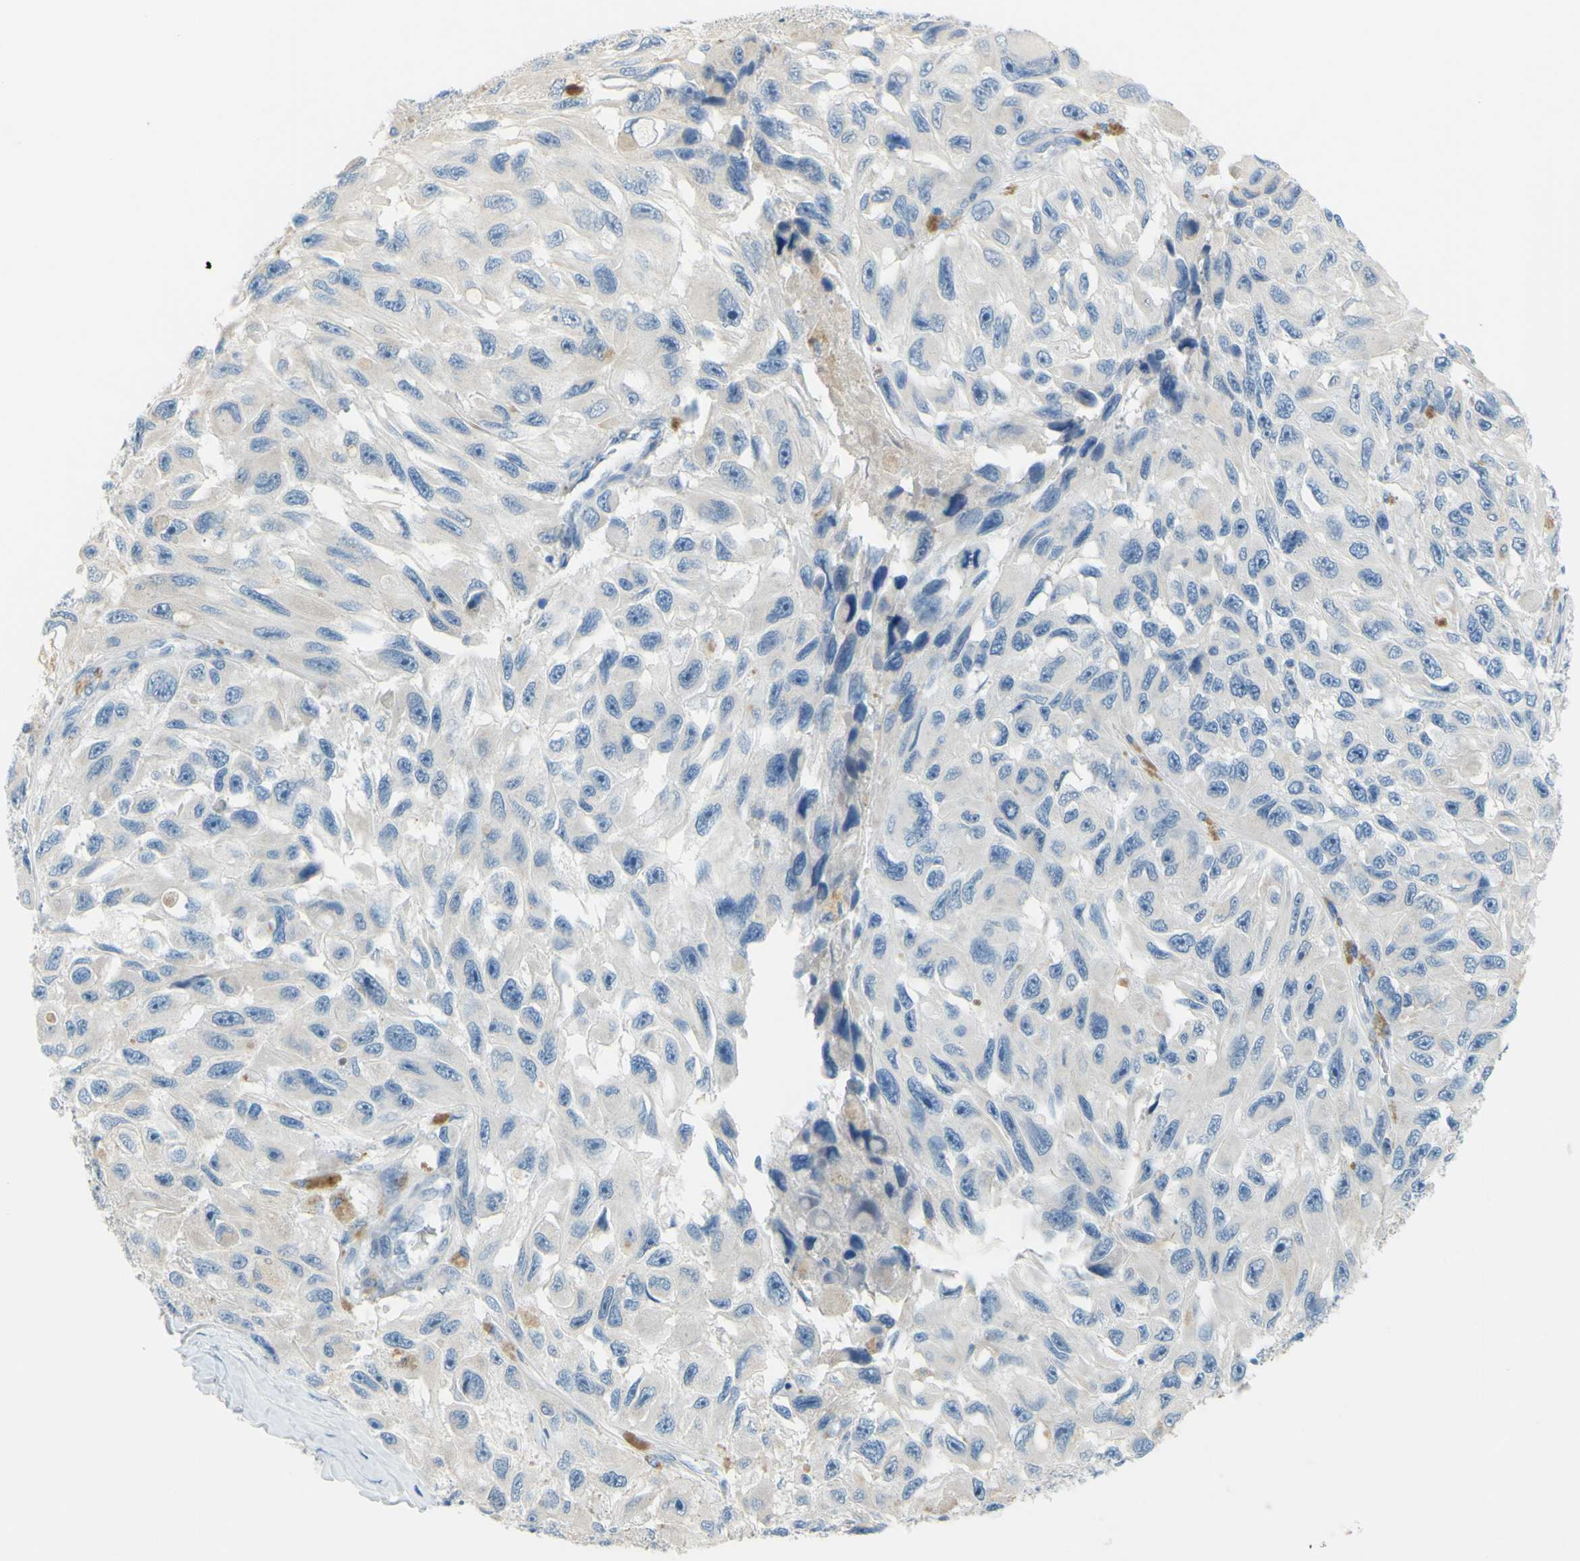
{"staining": {"intensity": "weak", "quantity": "<25%", "location": "cytoplasmic/membranous"}, "tissue": "melanoma", "cell_type": "Tumor cells", "image_type": "cancer", "snomed": [{"axis": "morphology", "description": "Malignant melanoma, NOS"}, {"axis": "topography", "description": "Skin"}], "caption": "High magnification brightfield microscopy of malignant melanoma stained with DAB (brown) and counterstained with hematoxylin (blue): tumor cells show no significant positivity.", "gene": "SLC1A2", "patient": {"sex": "female", "age": 73}}